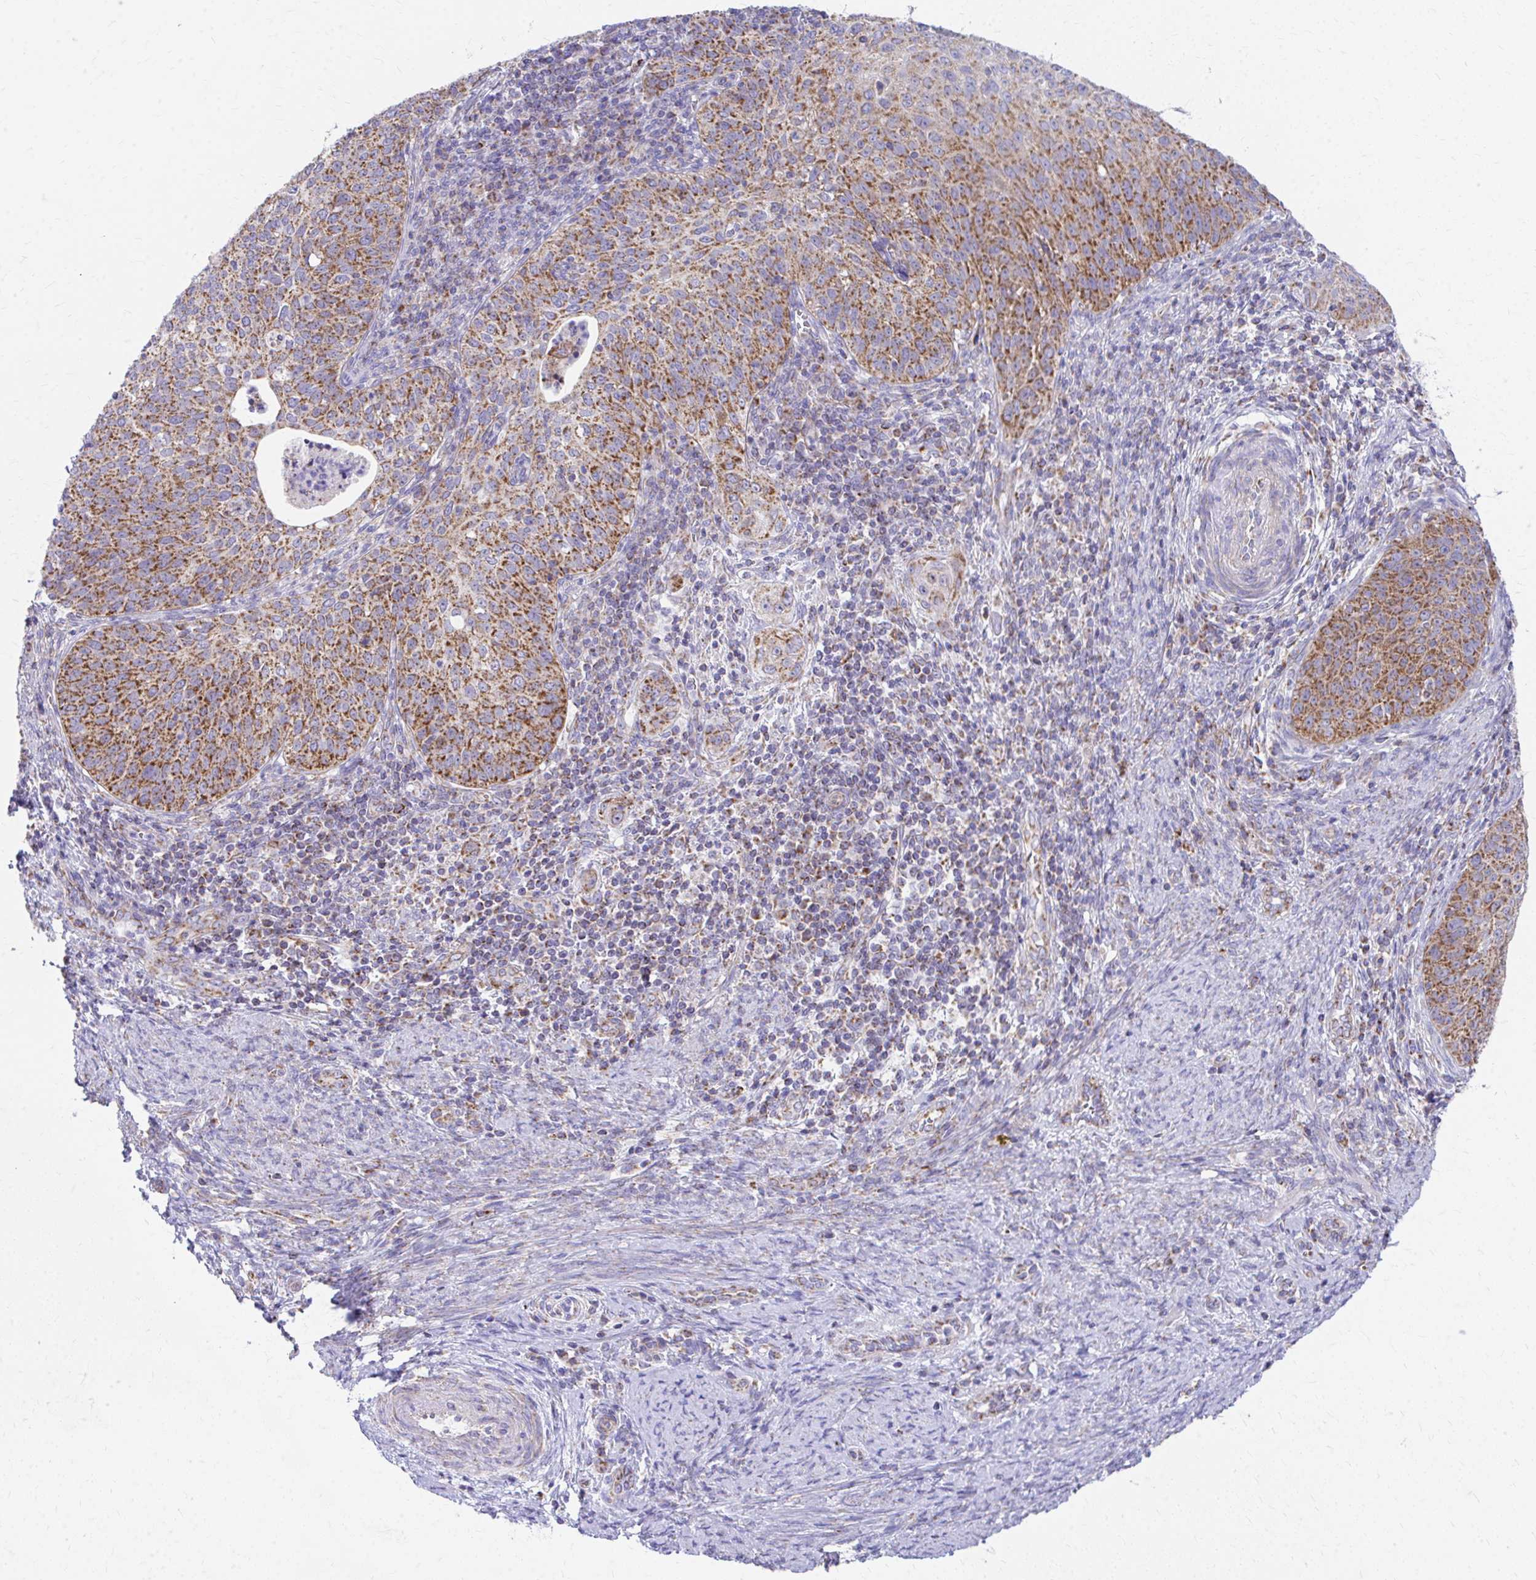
{"staining": {"intensity": "strong", "quantity": ">75%", "location": "cytoplasmic/membranous"}, "tissue": "cervical cancer", "cell_type": "Tumor cells", "image_type": "cancer", "snomed": [{"axis": "morphology", "description": "Squamous cell carcinoma, NOS"}, {"axis": "topography", "description": "Cervix"}], "caption": "Tumor cells exhibit high levels of strong cytoplasmic/membranous staining in about >75% of cells in human cervical cancer.", "gene": "MRPL19", "patient": {"sex": "female", "age": 30}}